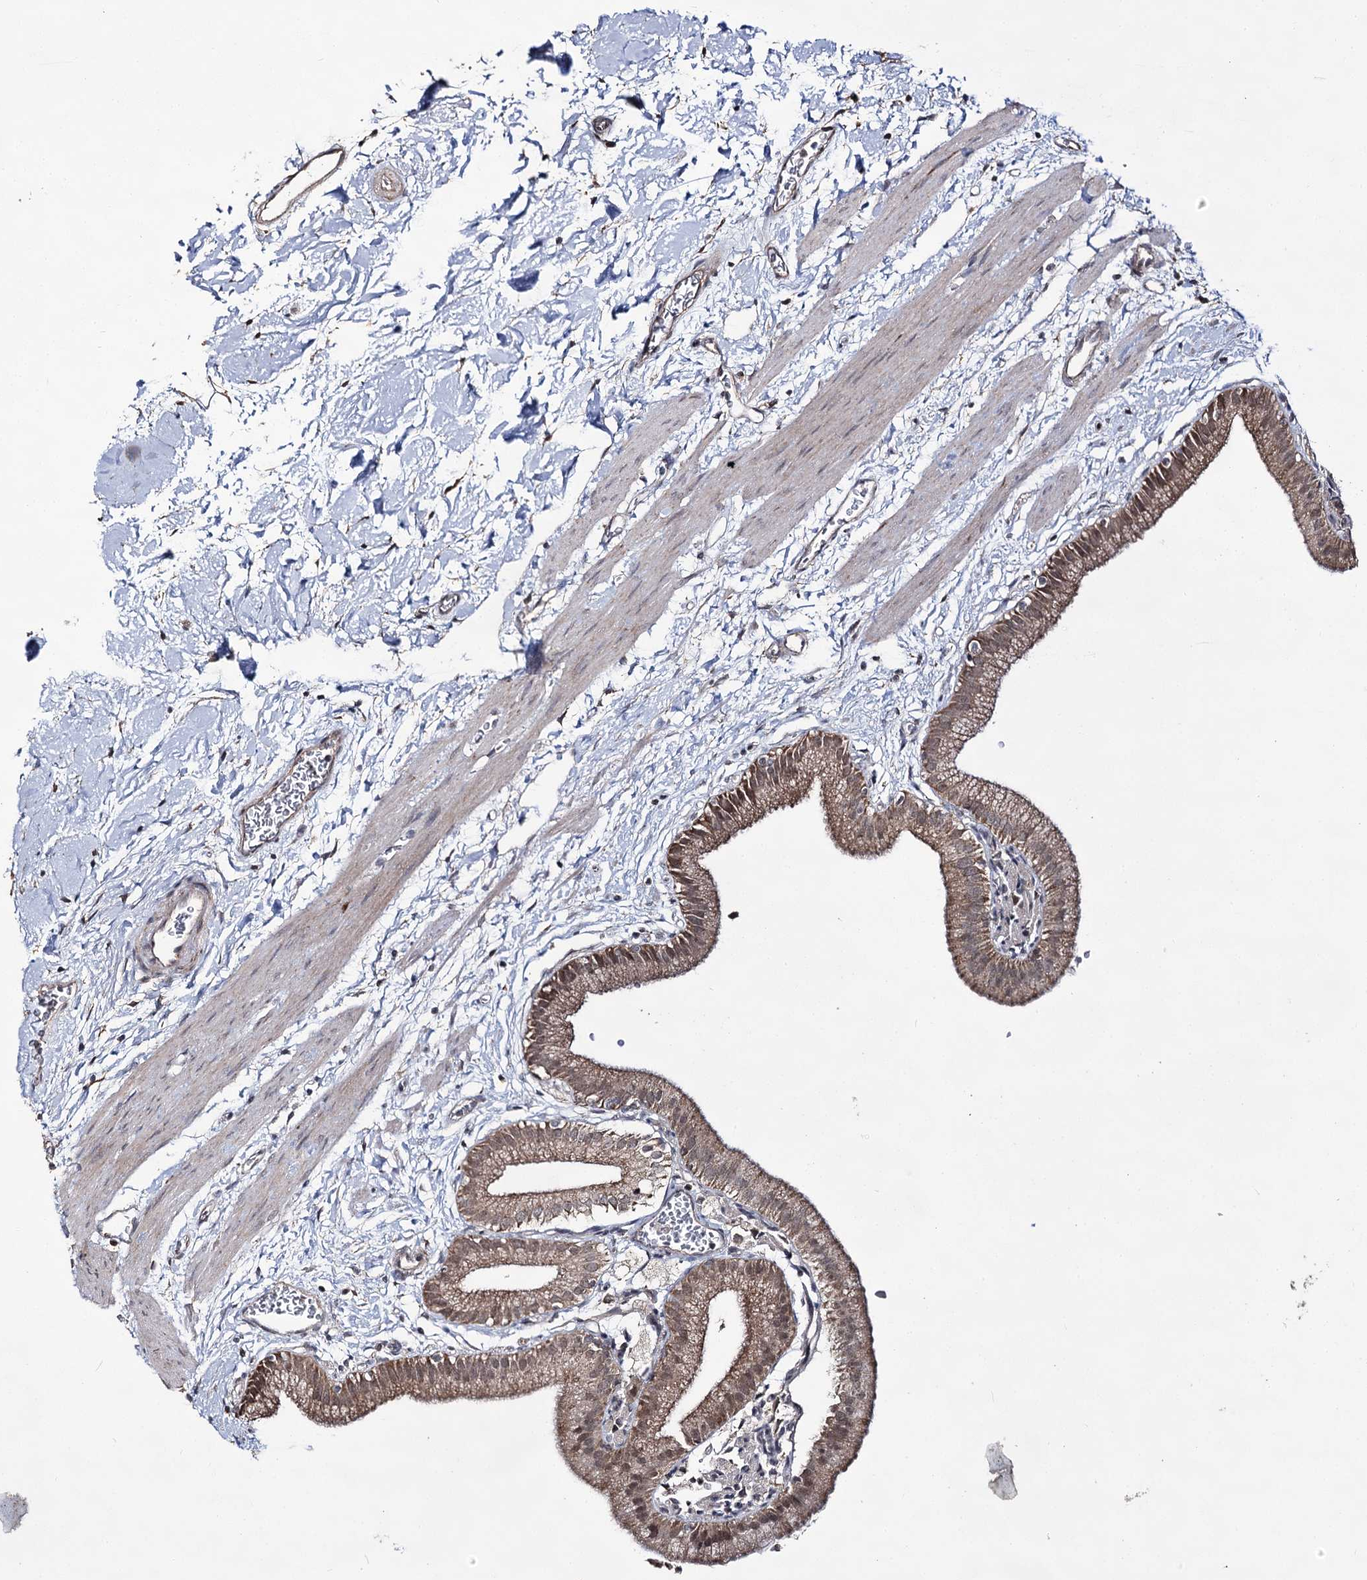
{"staining": {"intensity": "moderate", "quantity": ">75%", "location": "cytoplasmic/membranous,nuclear"}, "tissue": "gallbladder", "cell_type": "Glandular cells", "image_type": "normal", "snomed": [{"axis": "morphology", "description": "Normal tissue, NOS"}, {"axis": "topography", "description": "Gallbladder"}], "caption": "Brown immunohistochemical staining in normal human gallbladder demonstrates moderate cytoplasmic/membranous,nuclear expression in approximately >75% of glandular cells.", "gene": "ACTR6", "patient": {"sex": "male", "age": 55}}